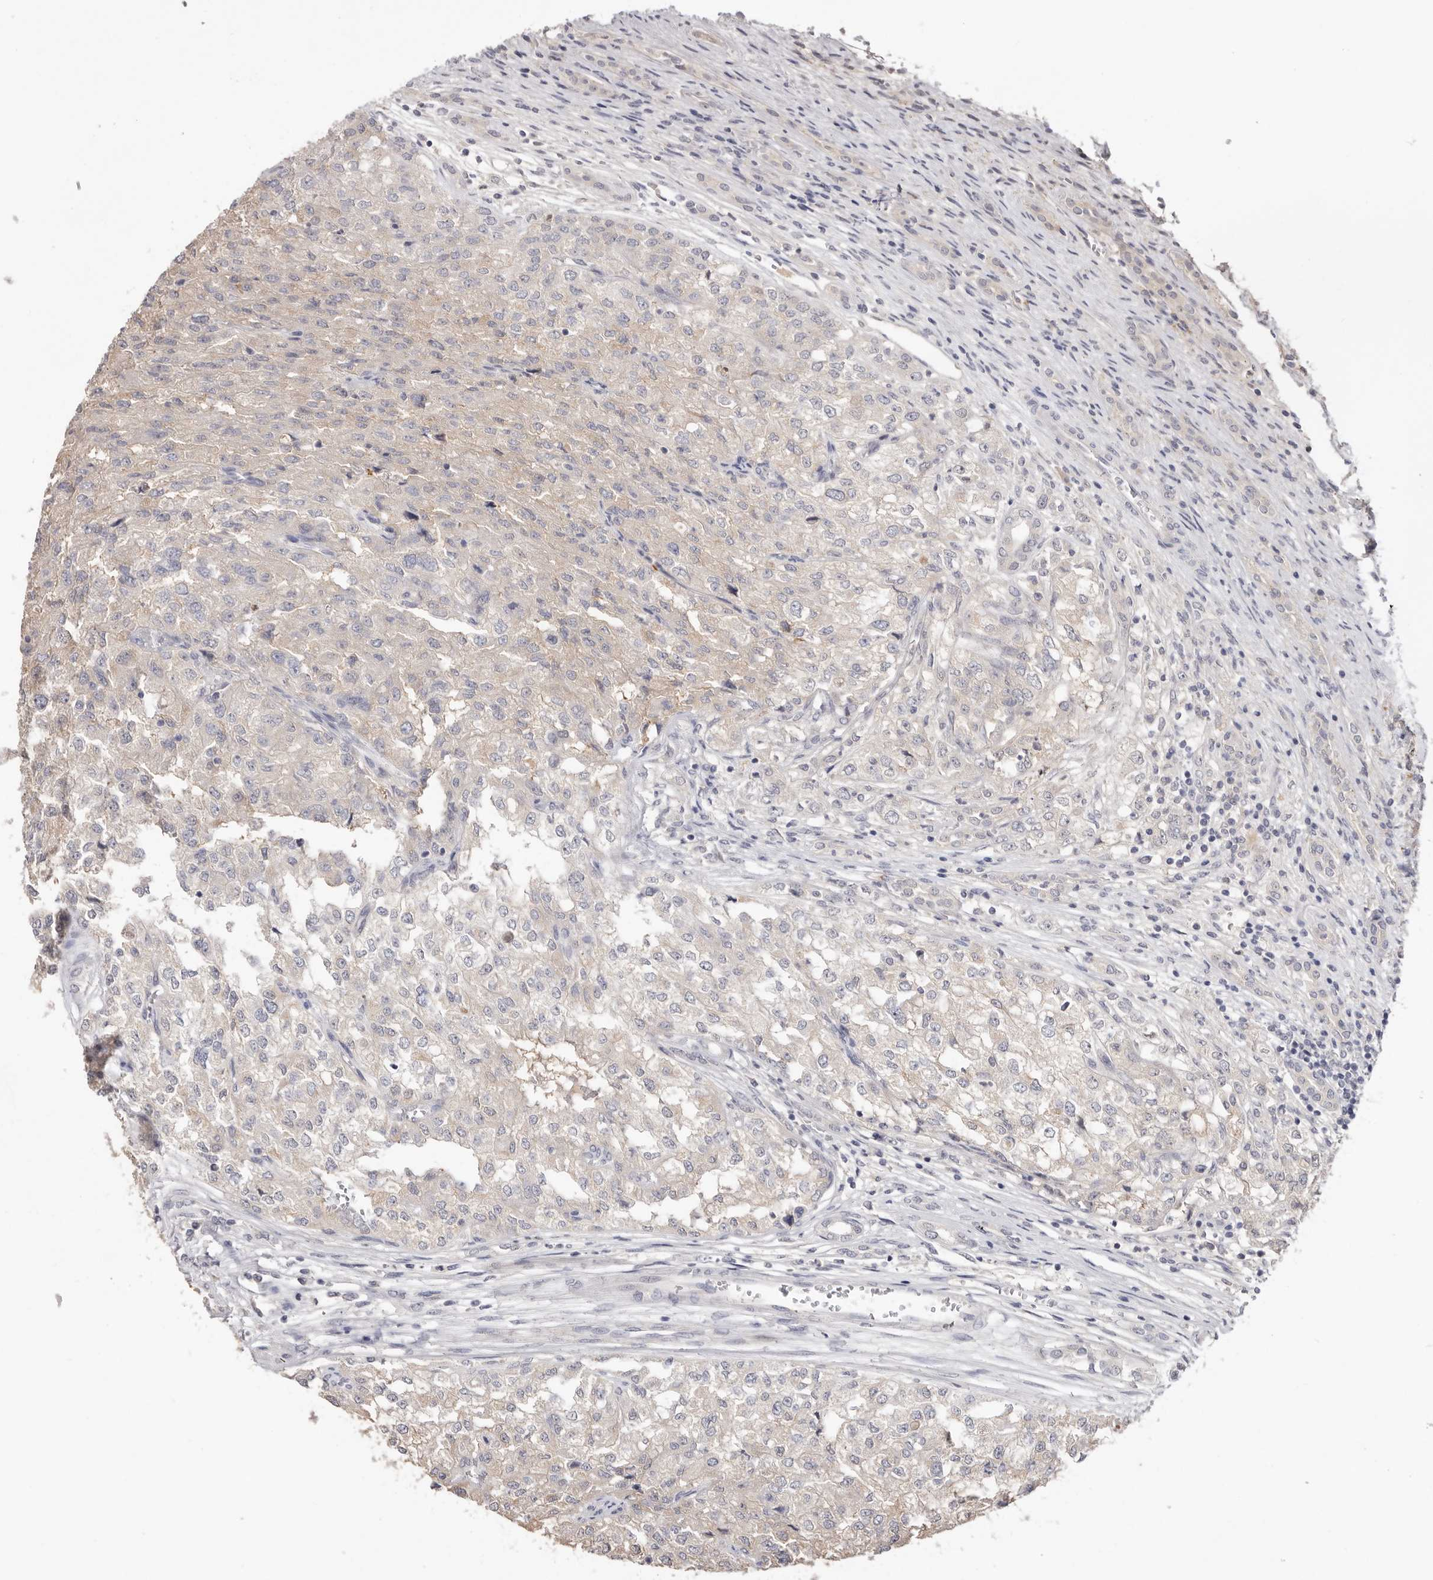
{"staining": {"intensity": "negative", "quantity": "none", "location": "none"}, "tissue": "renal cancer", "cell_type": "Tumor cells", "image_type": "cancer", "snomed": [{"axis": "morphology", "description": "Adenocarcinoma, NOS"}, {"axis": "topography", "description": "Kidney"}], "caption": "High power microscopy micrograph of an IHC histopathology image of renal cancer, revealing no significant staining in tumor cells. (Immunohistochemistry, brightfield microscopy, high magnification).", "gene": "DOP1A", "patient": {"sex": "female", "age": 54}}